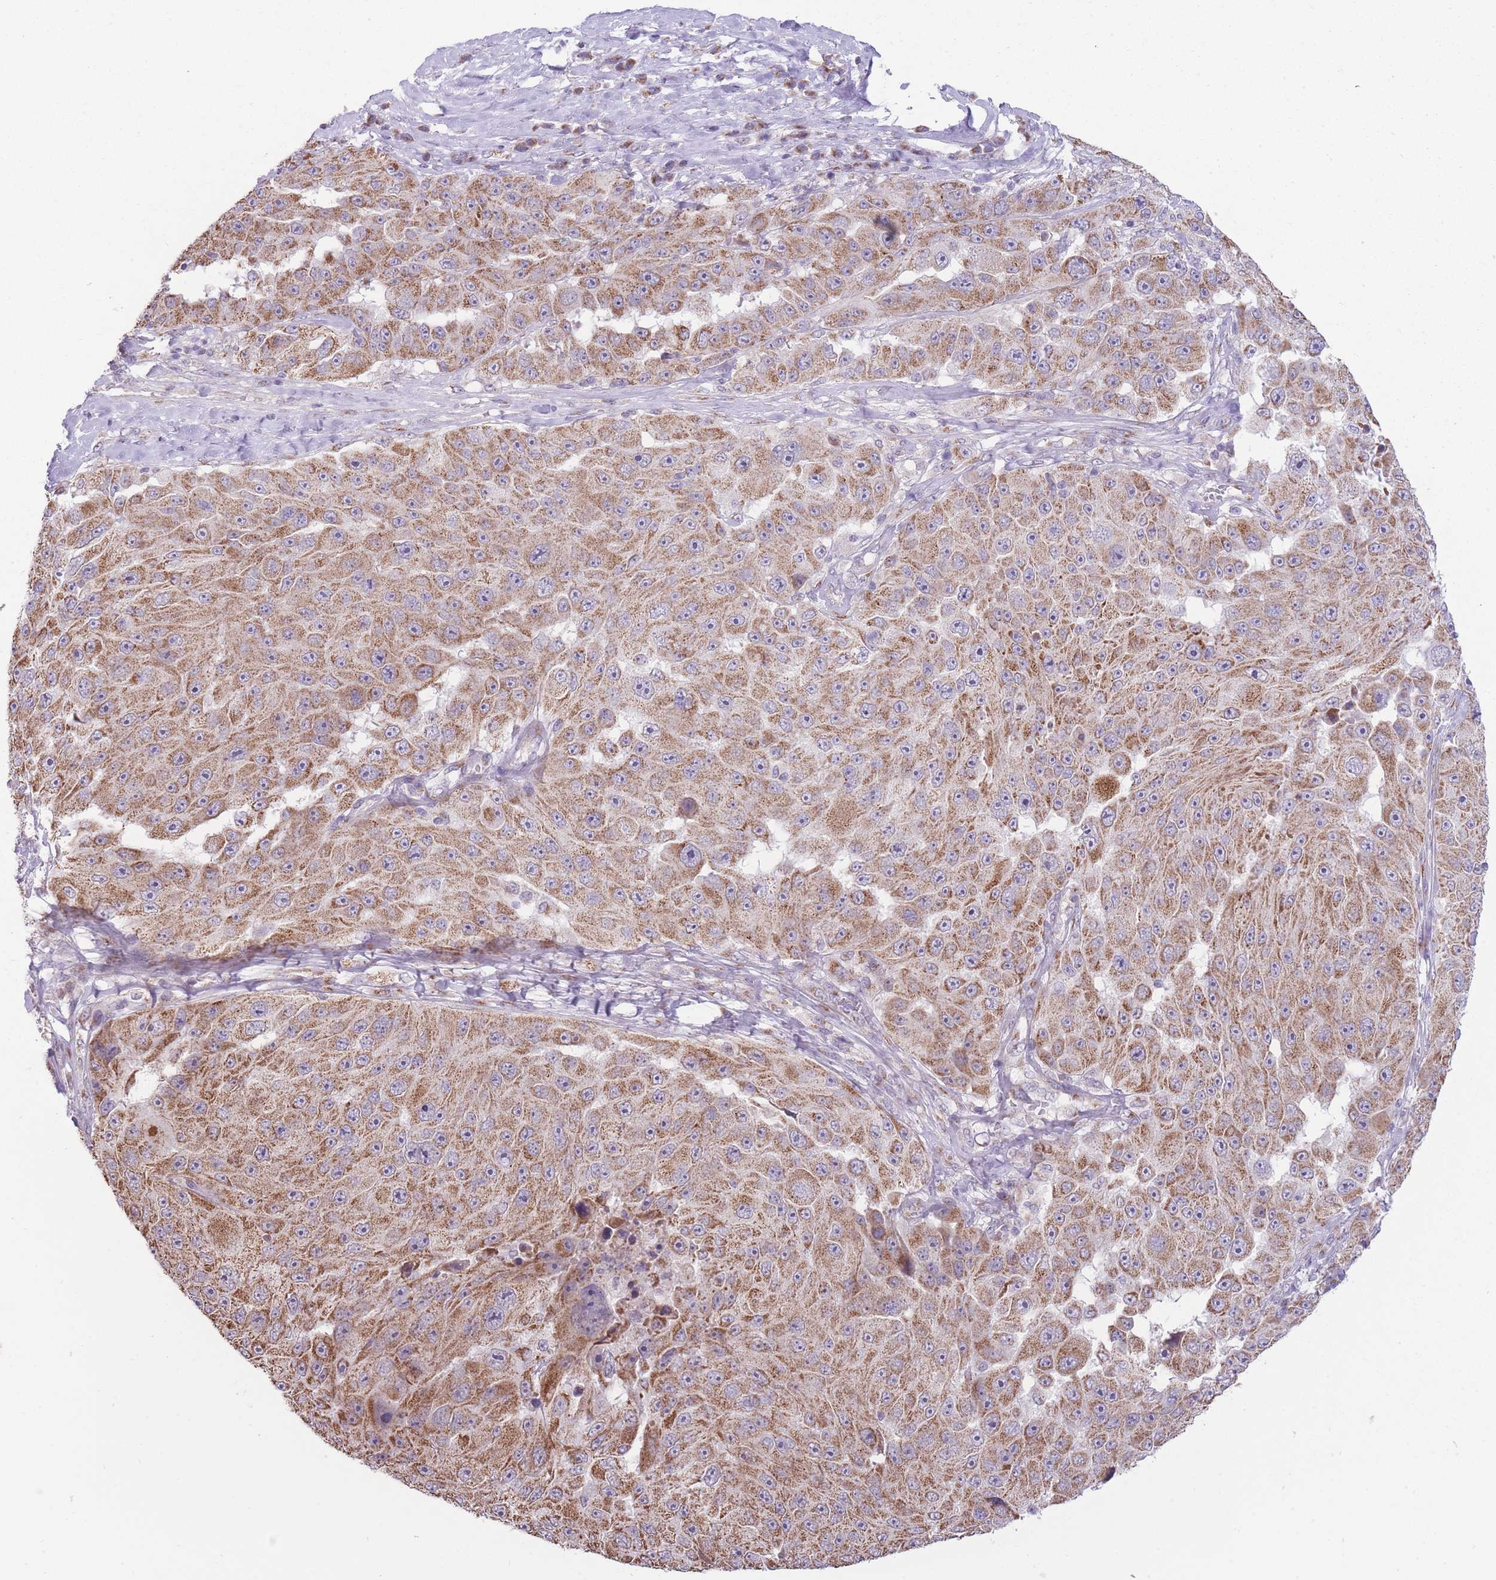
{"staining": {"intensity": "moderate", "quantity": ">75%", "location": "cytoplasmic/membranous"}, "tissue": "melanoma", "cell_type": "Tumor cells", "image_type": "cancer", "snomed": [{"axis": "morphology", "description": "Malignant melanoma, Metastatic site"}, {"axis": "topography", "description": "Lymph node"}], "caption": "Melanoma stained with a brown dye shows moderate cytoplasmic/membranous positive expression in about >75% of tumor cells.", "gene": "NELL1", "patient": {"sex": "male", "age": 62}}